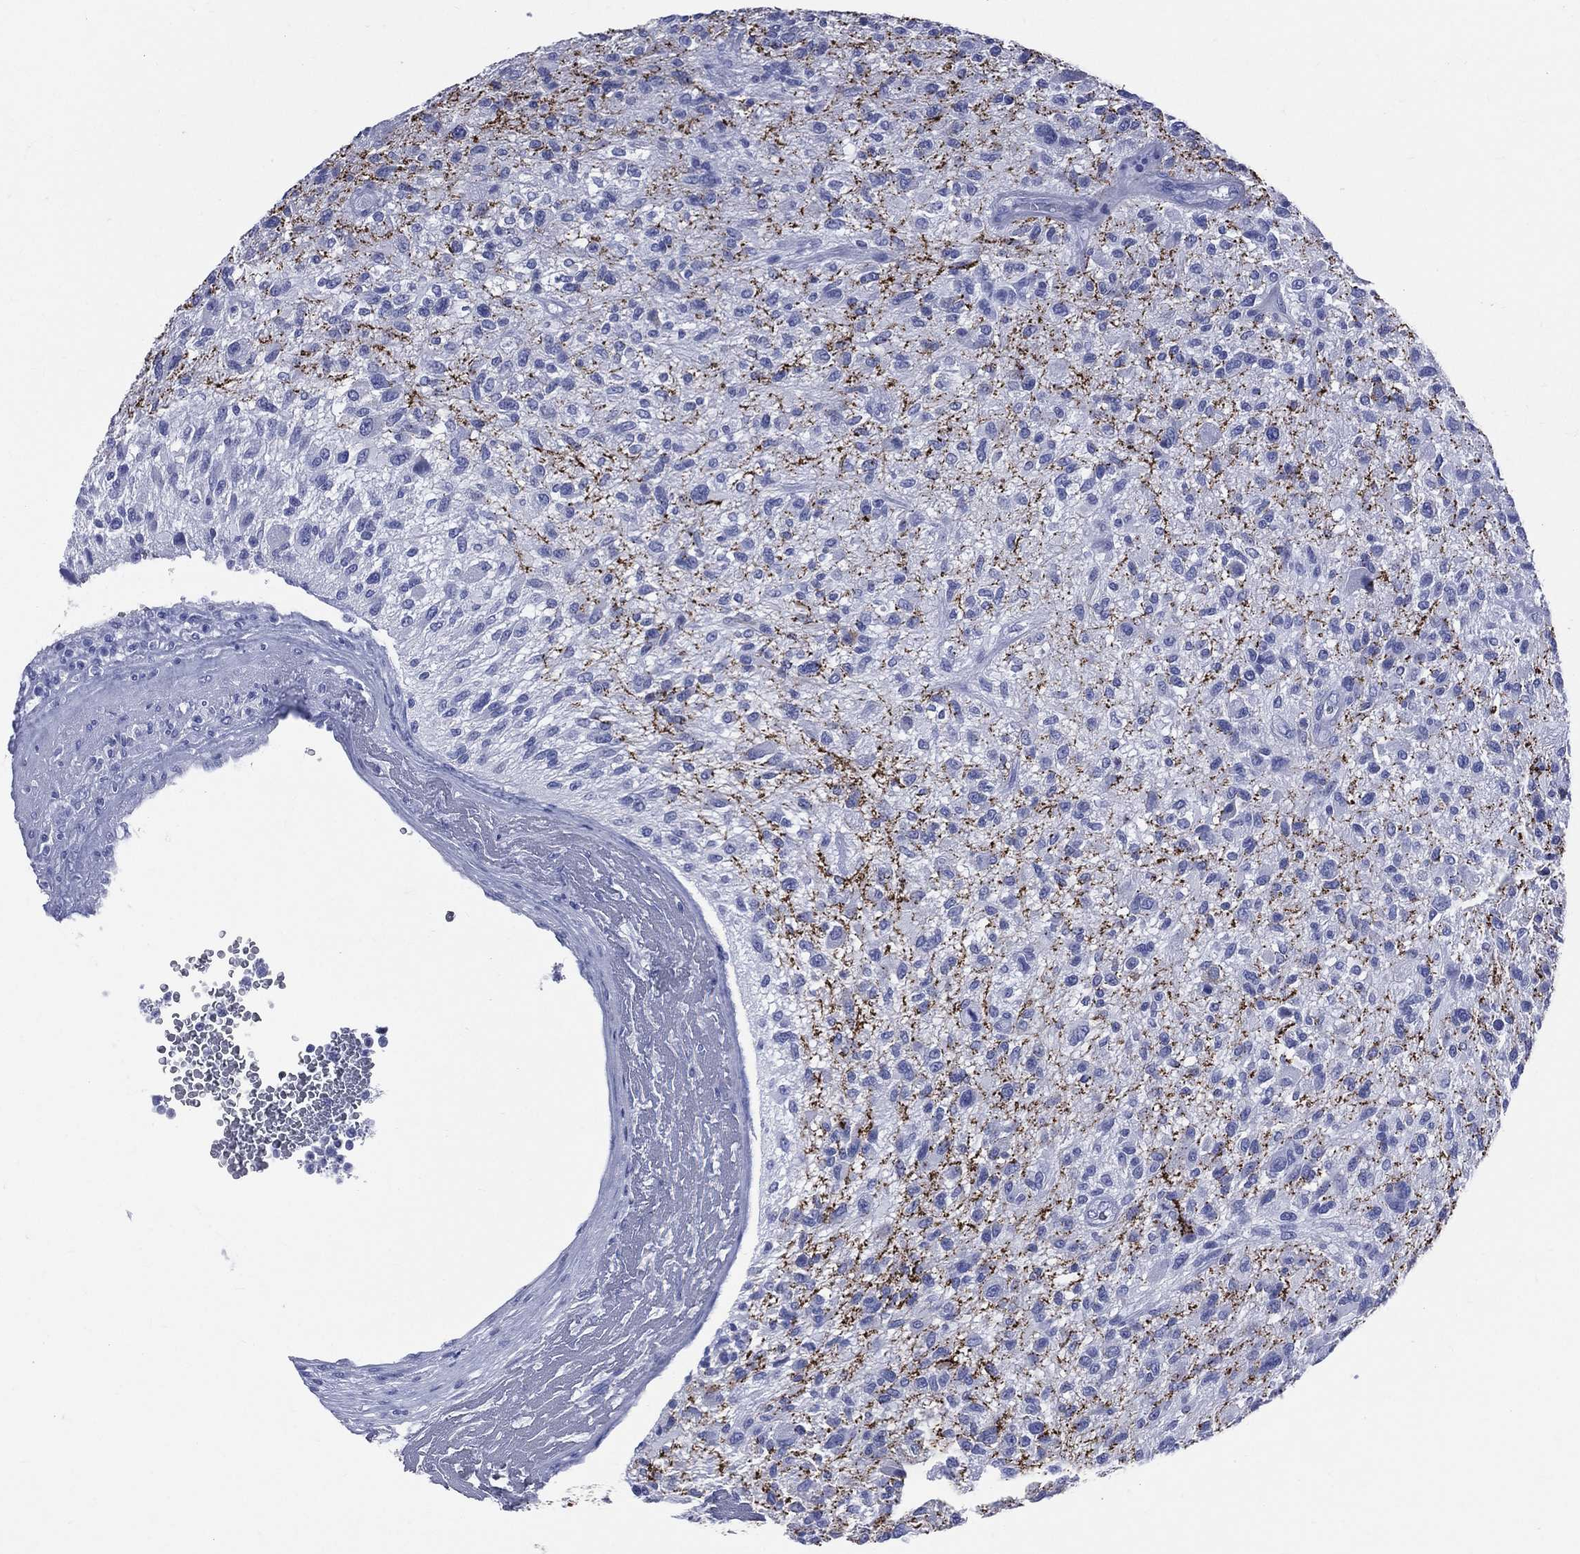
{"staining": {"intensity": "negative", "quantity": "none", "location": "none"}, "tissue": "glioma", "cell_type": "Tumor cells", "image_type": "cancer", "snomed": [{"axis": "morphology", "description": "Glioma, malignant, High grade"}, {"axis": "topography", "description": "Brain"}], "caption": "Immunohistochemistry histopathology image of high-grade glioma (malignant) stained for a protein (brown), which displays no staining in tumor cells. (Immunohistochemistry, brightfield microscopy, high magnification).", "gene": "SYP", "patient": {"sex": "male", "age": 47}}